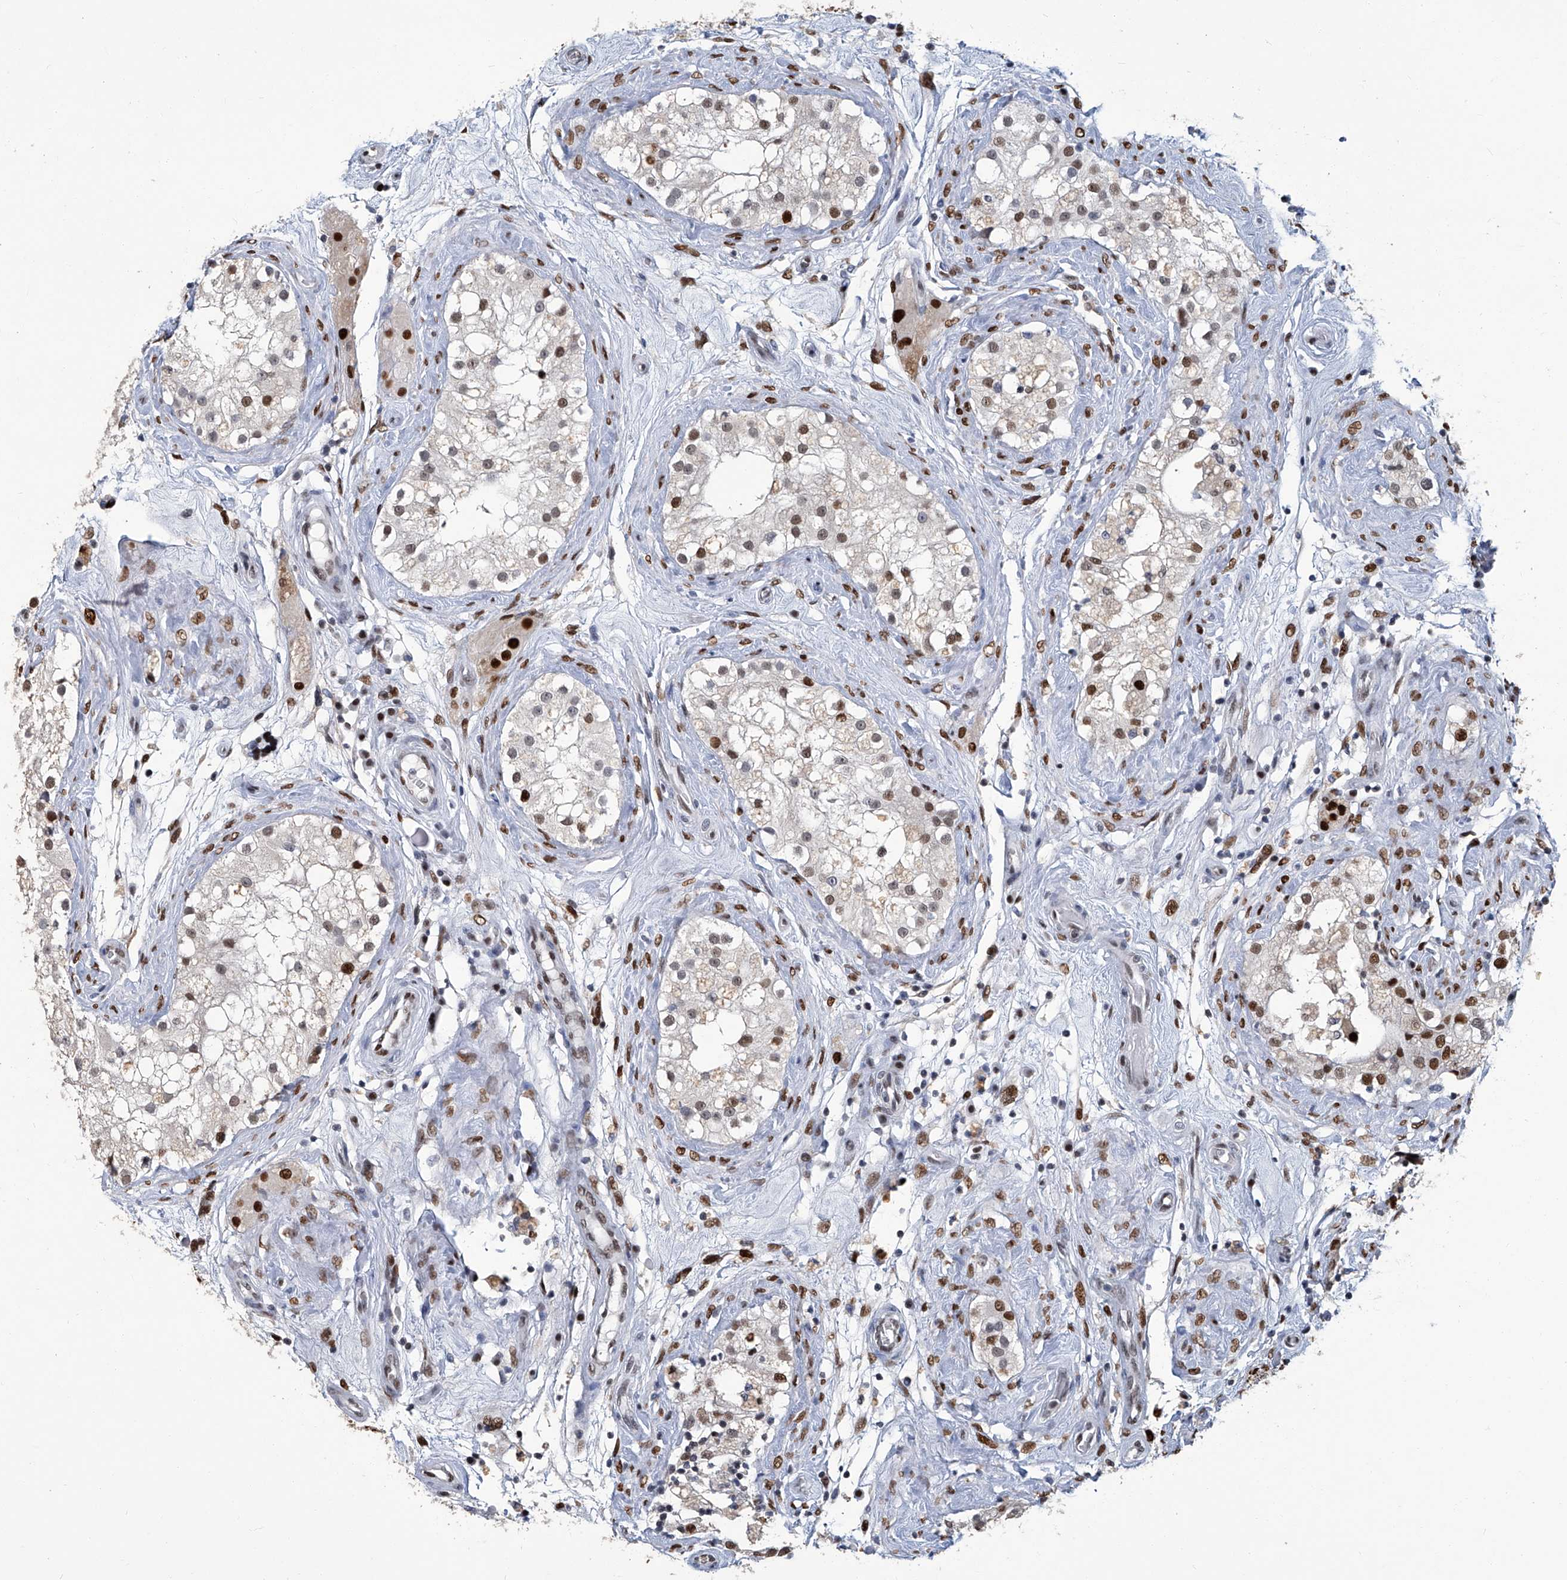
{"staining": {"intensity": "strong", "quantity": ">75%", "location": "cytoplasmic/membranous,nuclear"}, "tissue": "testis", "cell_type": "Cells in seminiferous ducts", "image_type": "normal", "snomed": [{"axis": "morphology", "description": "Normal tissue, NOS"}, {"axis": "topography", "description": "Testis"}], "caption": "An image of human testis stained for a protein shows strong cytoplasmic/membranous,nuclear brown staining in cells in seminiferous ducts. (DAB = brown stain, brightfield microscopy at high magnification).", "gene": "PCNA", "patient": {"sex": "male", "age": 84}}